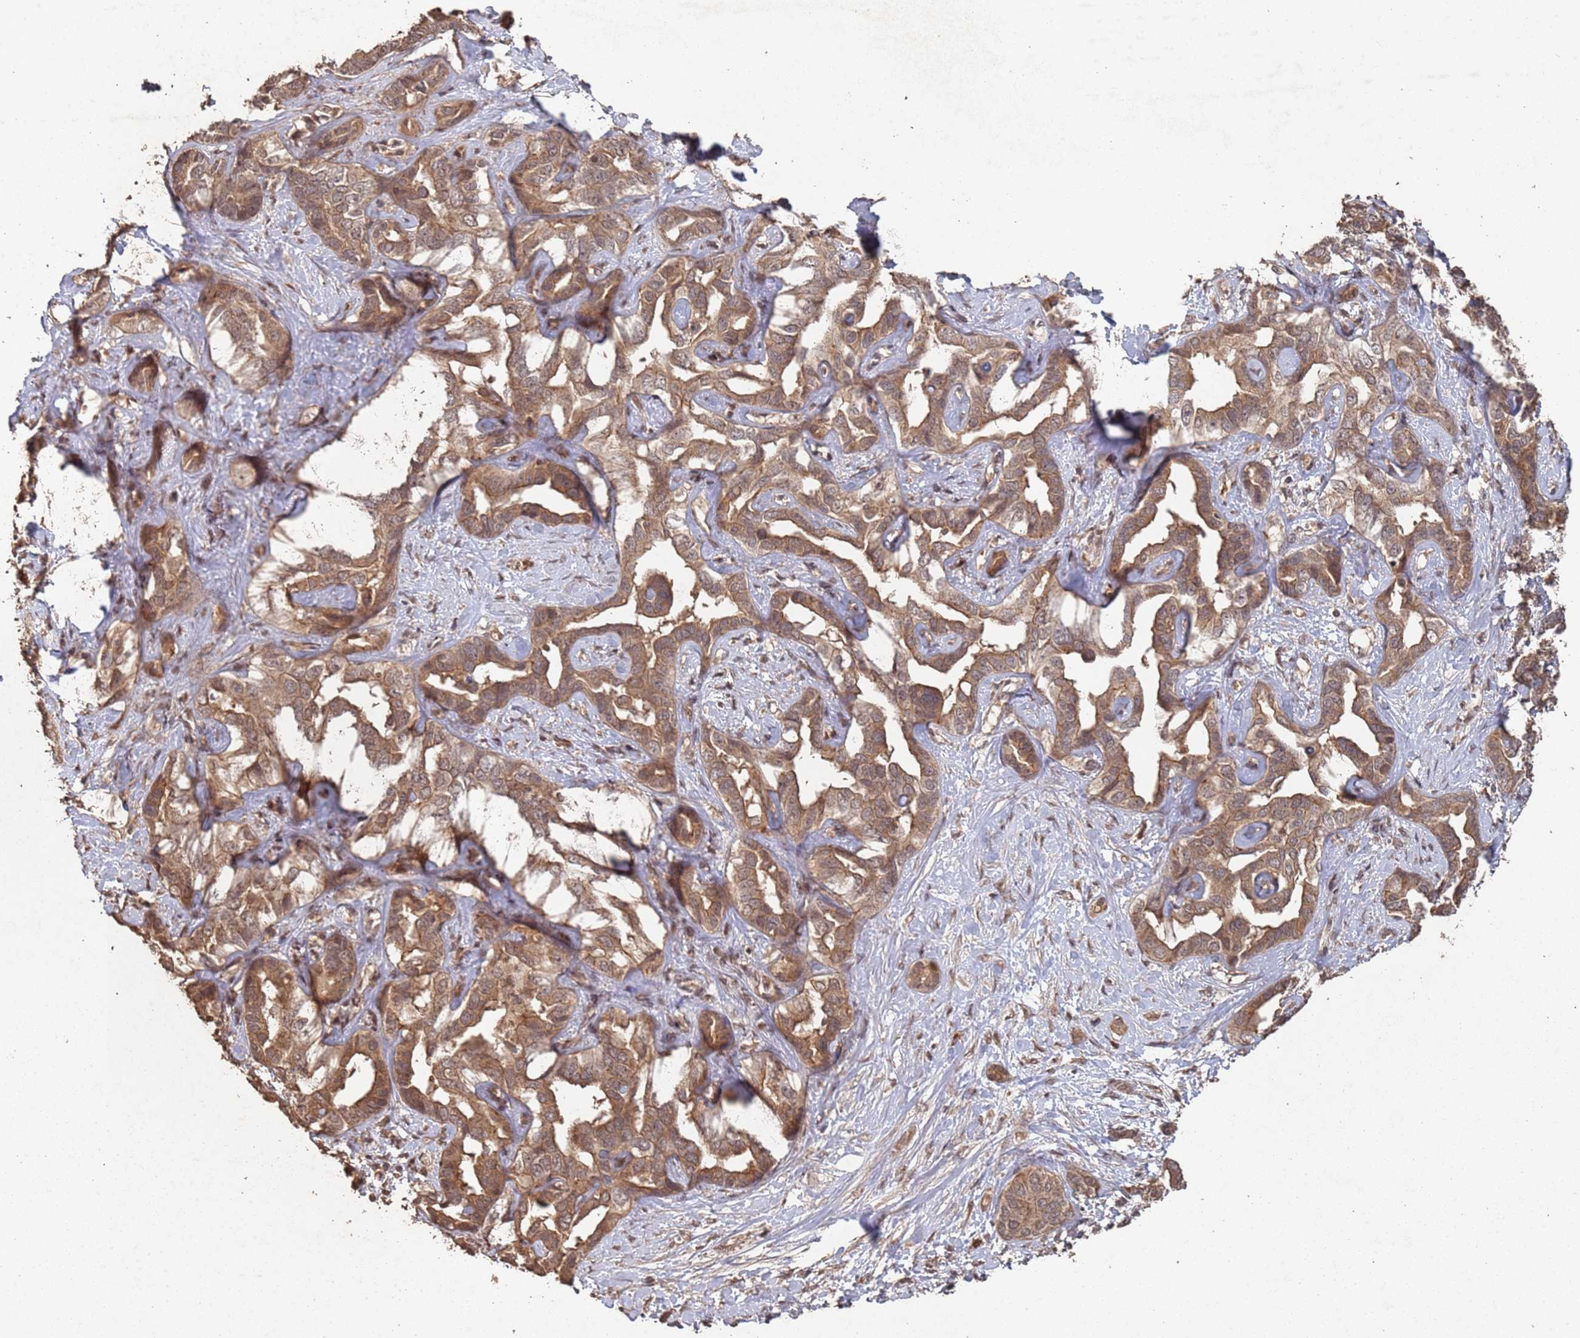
{"staining": {"intensity": "moderate", "quantity": ">75%", "location": "cytoplasmic/membranous,nuclear"}, "tissue": "liver cancer", "cell_type": "Tumor cells", "image_type": "cancer", "snomed": [{"axis": "morphology", "description": "Cholangiocarcinoma"}, {"axis": "topography", "description": "Liver"}], "caption": "Immunohistochemical staining of human liver cancer (cholangiocarcinoma) displays medium levels of moderate cytoplasmic/membranous and nuclear protein staining in approximately >75% of tumor cells.", "gene": "FRAT1", "patient": {"sex": "male", "age": 59}}